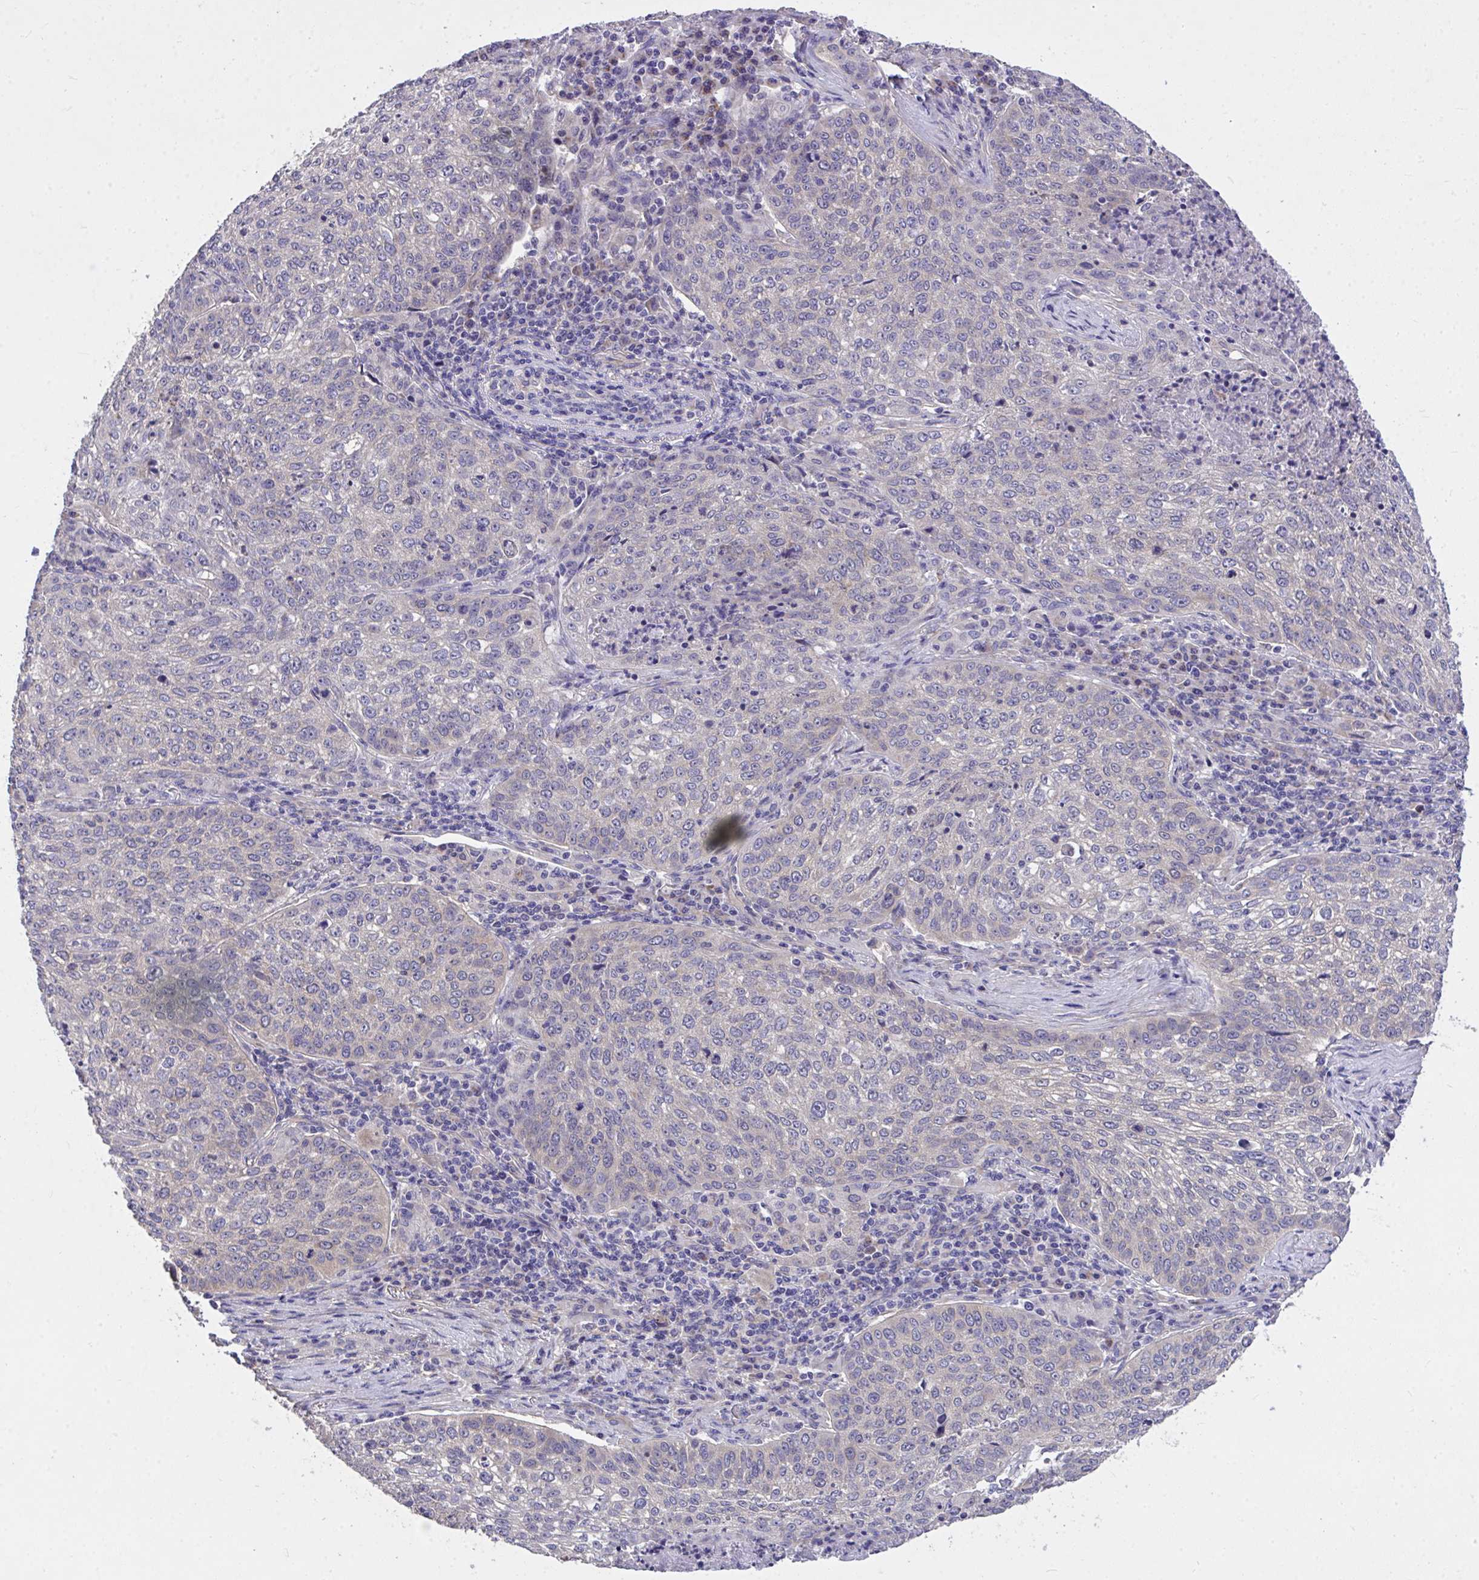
{"staining": {"intensity": "moderate", "quantity": "<25%", "location": "cytoplasmic/membranous,nuclear"}, "tissue": "lung cancer", "cell_type": "Tumor cells", "image_type": "cancer", "snomed": [{"axis": "morphology", "description": "Squamous cell carcinoma, NOS"}, {"axis": "topography", "description": "Lung"}], "caption": "Protein staining shows moderate cytoplasmic/membranous and nuclear expression in approximately <25% of tumor cells in squamous cell carcinoma (lung).", "gene": "MPC2", "patient": {"sex": "male", "age": 63}}